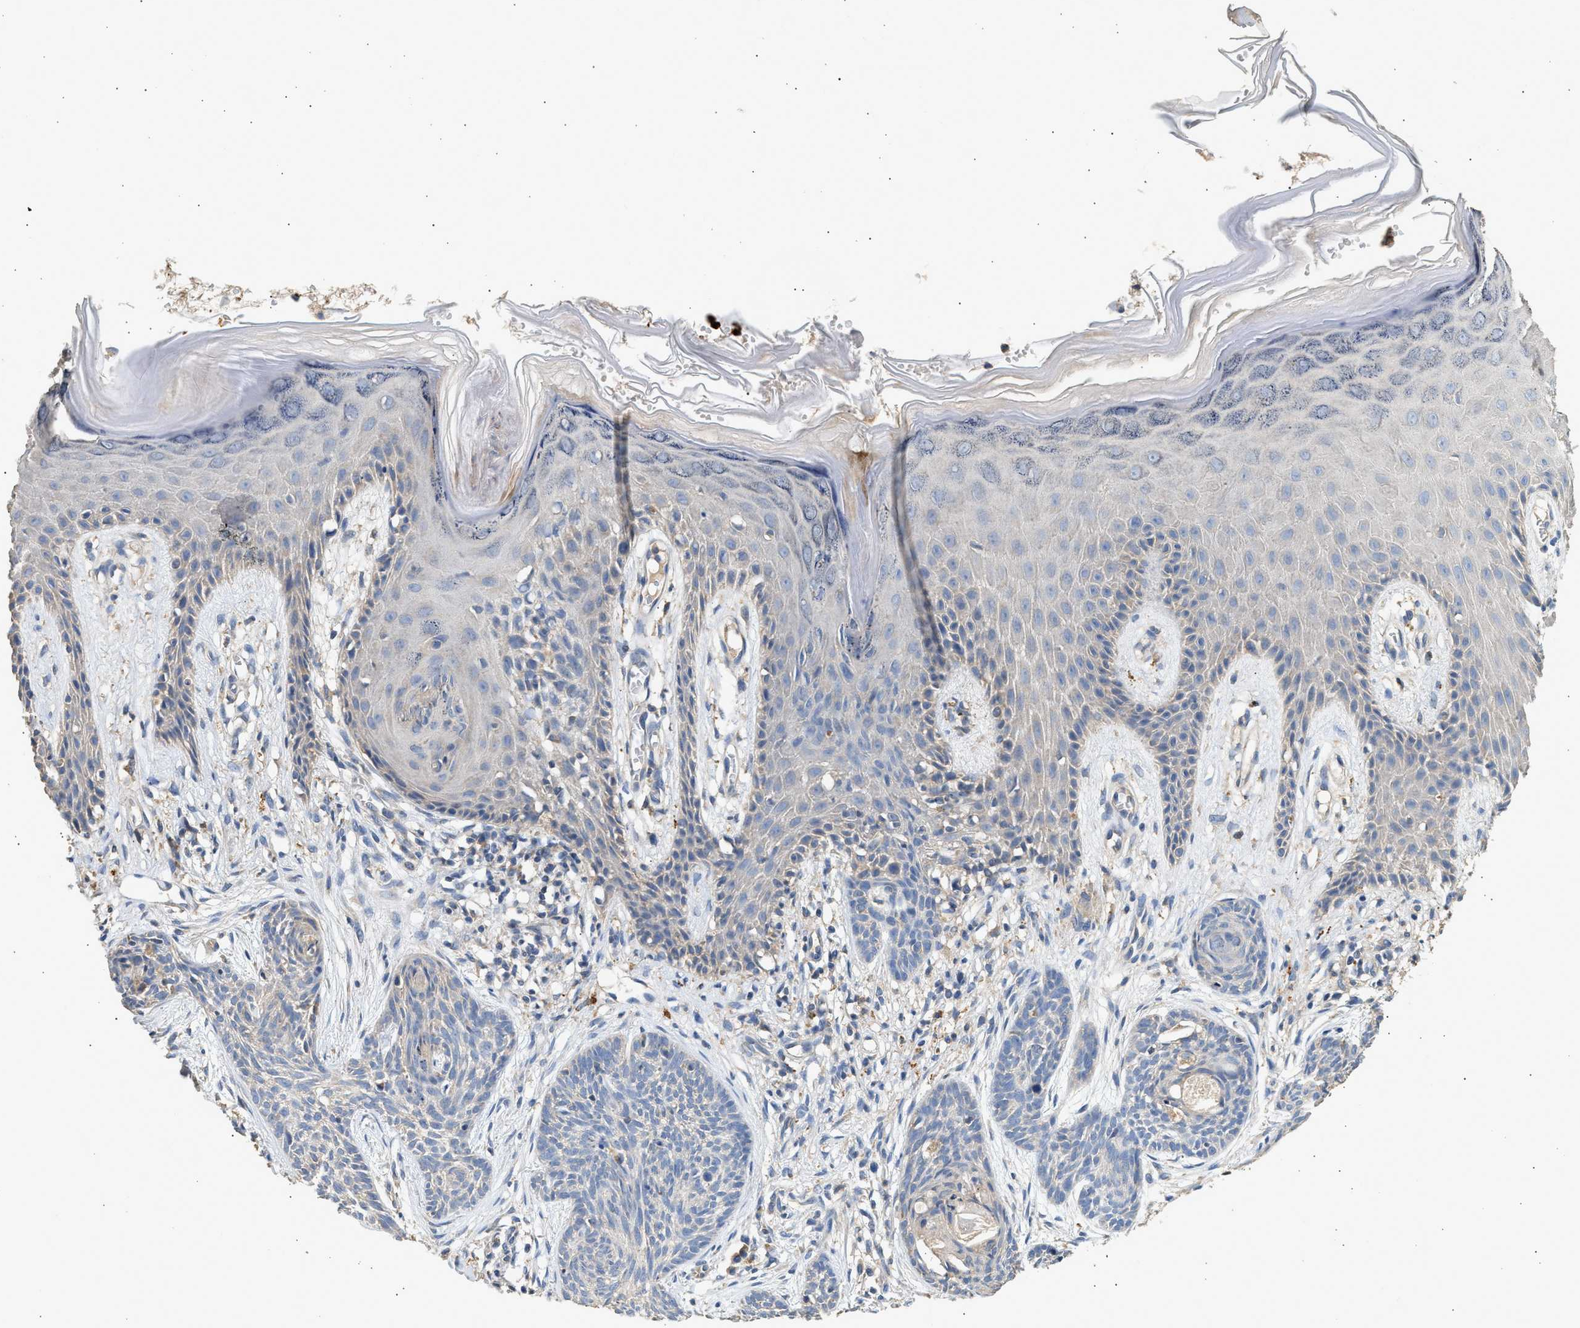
{"staining": {"intensity": "negative", "quantity": "none", "location": "none"}, "tissue": "skin cancer", "cell_type": "Tumor cells", "image_type": "cancer", "snomed": [{"axis": "morphology", "description": "Basal cell carcinoma"}, {"axis": "topography", "description": "Skin"}], "caption": "The IHC image has no significant staining in tumor cells of skin cancer (basal cell carcinoma) tissue.", "gene": "WDR31", "patient": {"sex": "female", "age": 59}}